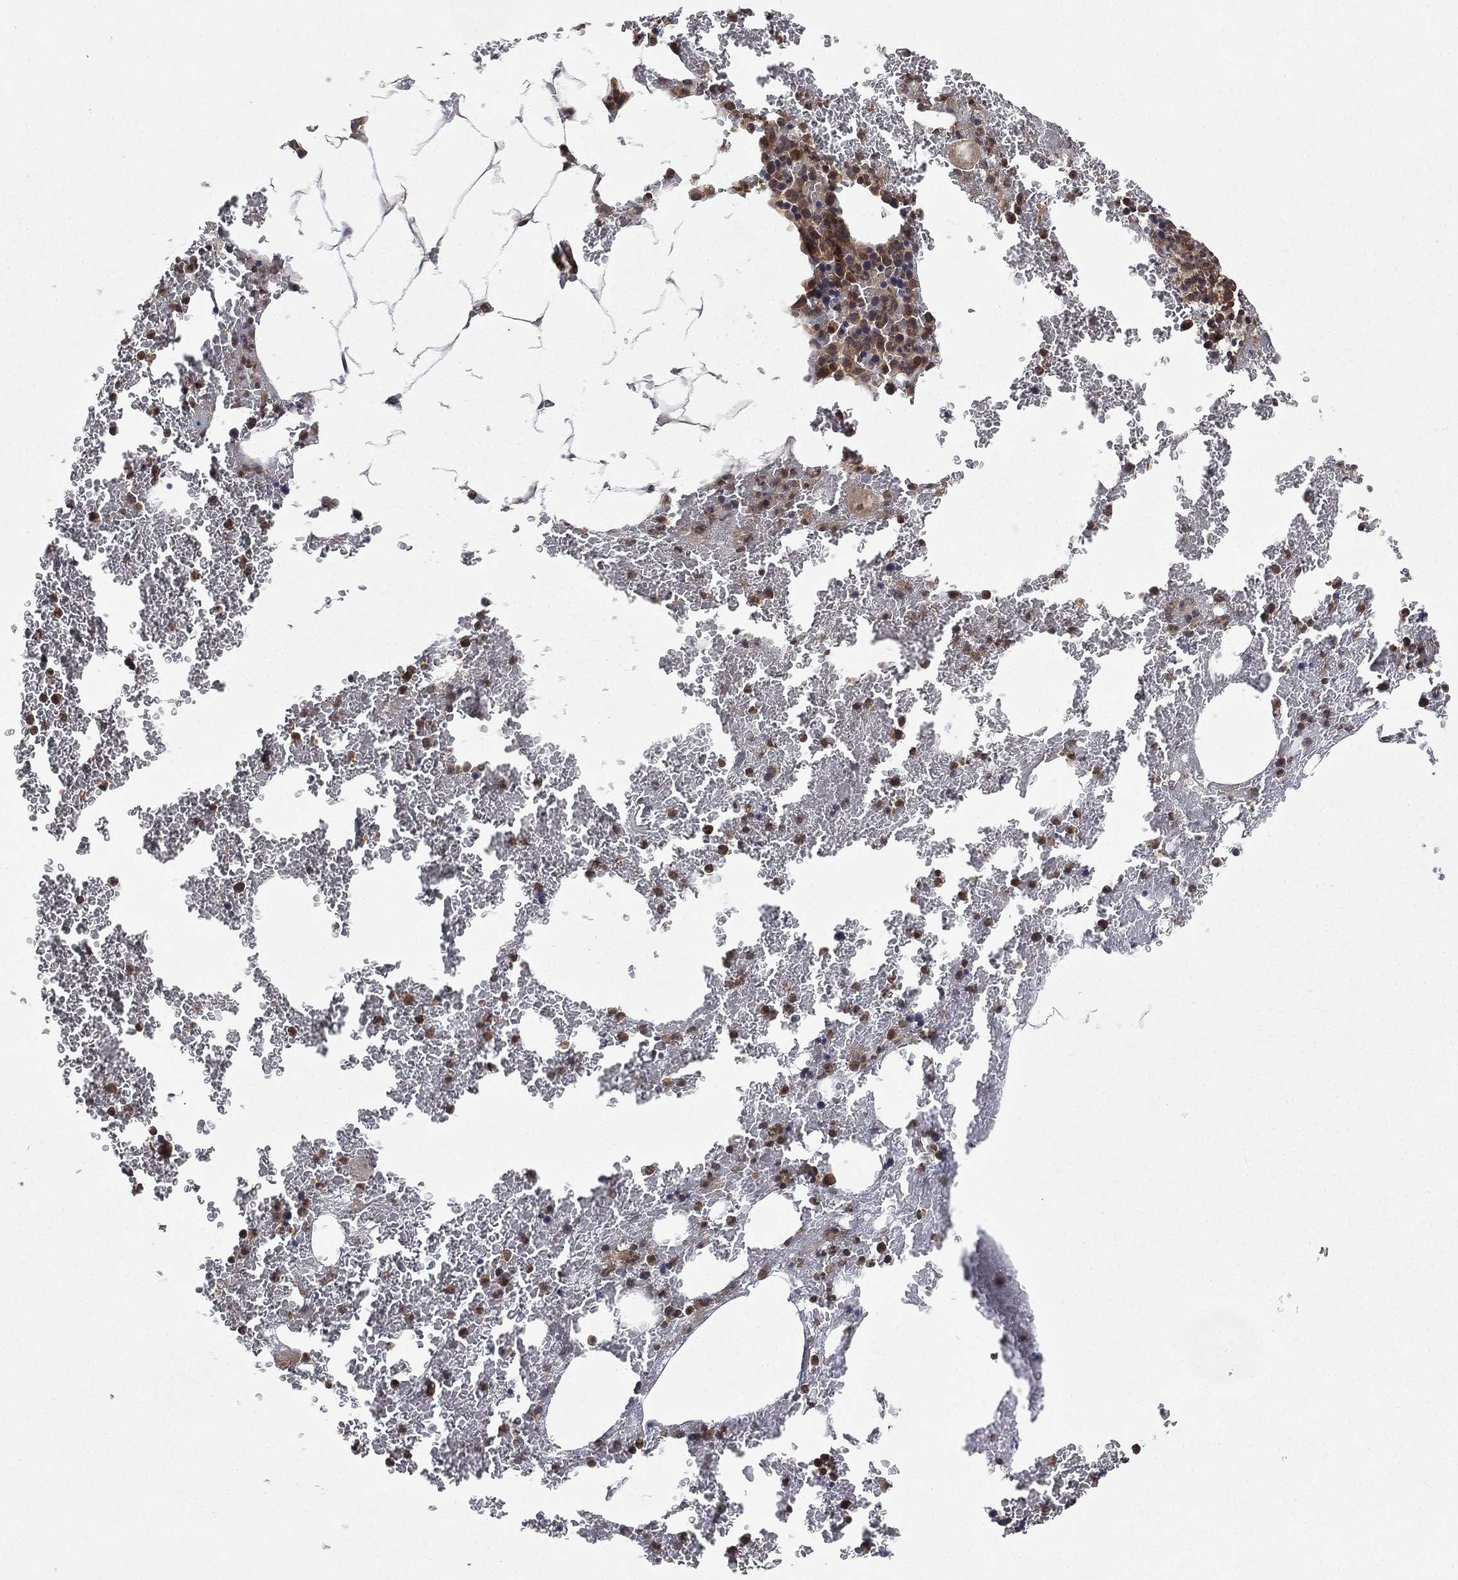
{"staining": {"intensity": "moderate", "quantity": ">75%", "location": "nuclear"}, "tissue": "bone marrow", "cell_type": "Hematopoietic cells", "image_type": "normal", "snomed": [{"axis": "morphology", "description": "Normal tissue, NOS"}, {"axis": "topography", "description": "Bone marrow"}], "caption": "This micrograph demonstrates immunohistochemistry staining of unremarkable human bone marrow, with medium moderate nuclear positivity in about >75% of hematopoietic cells.", "gene": "UBA5", "patient": {"sex": "male", "age": 91}}